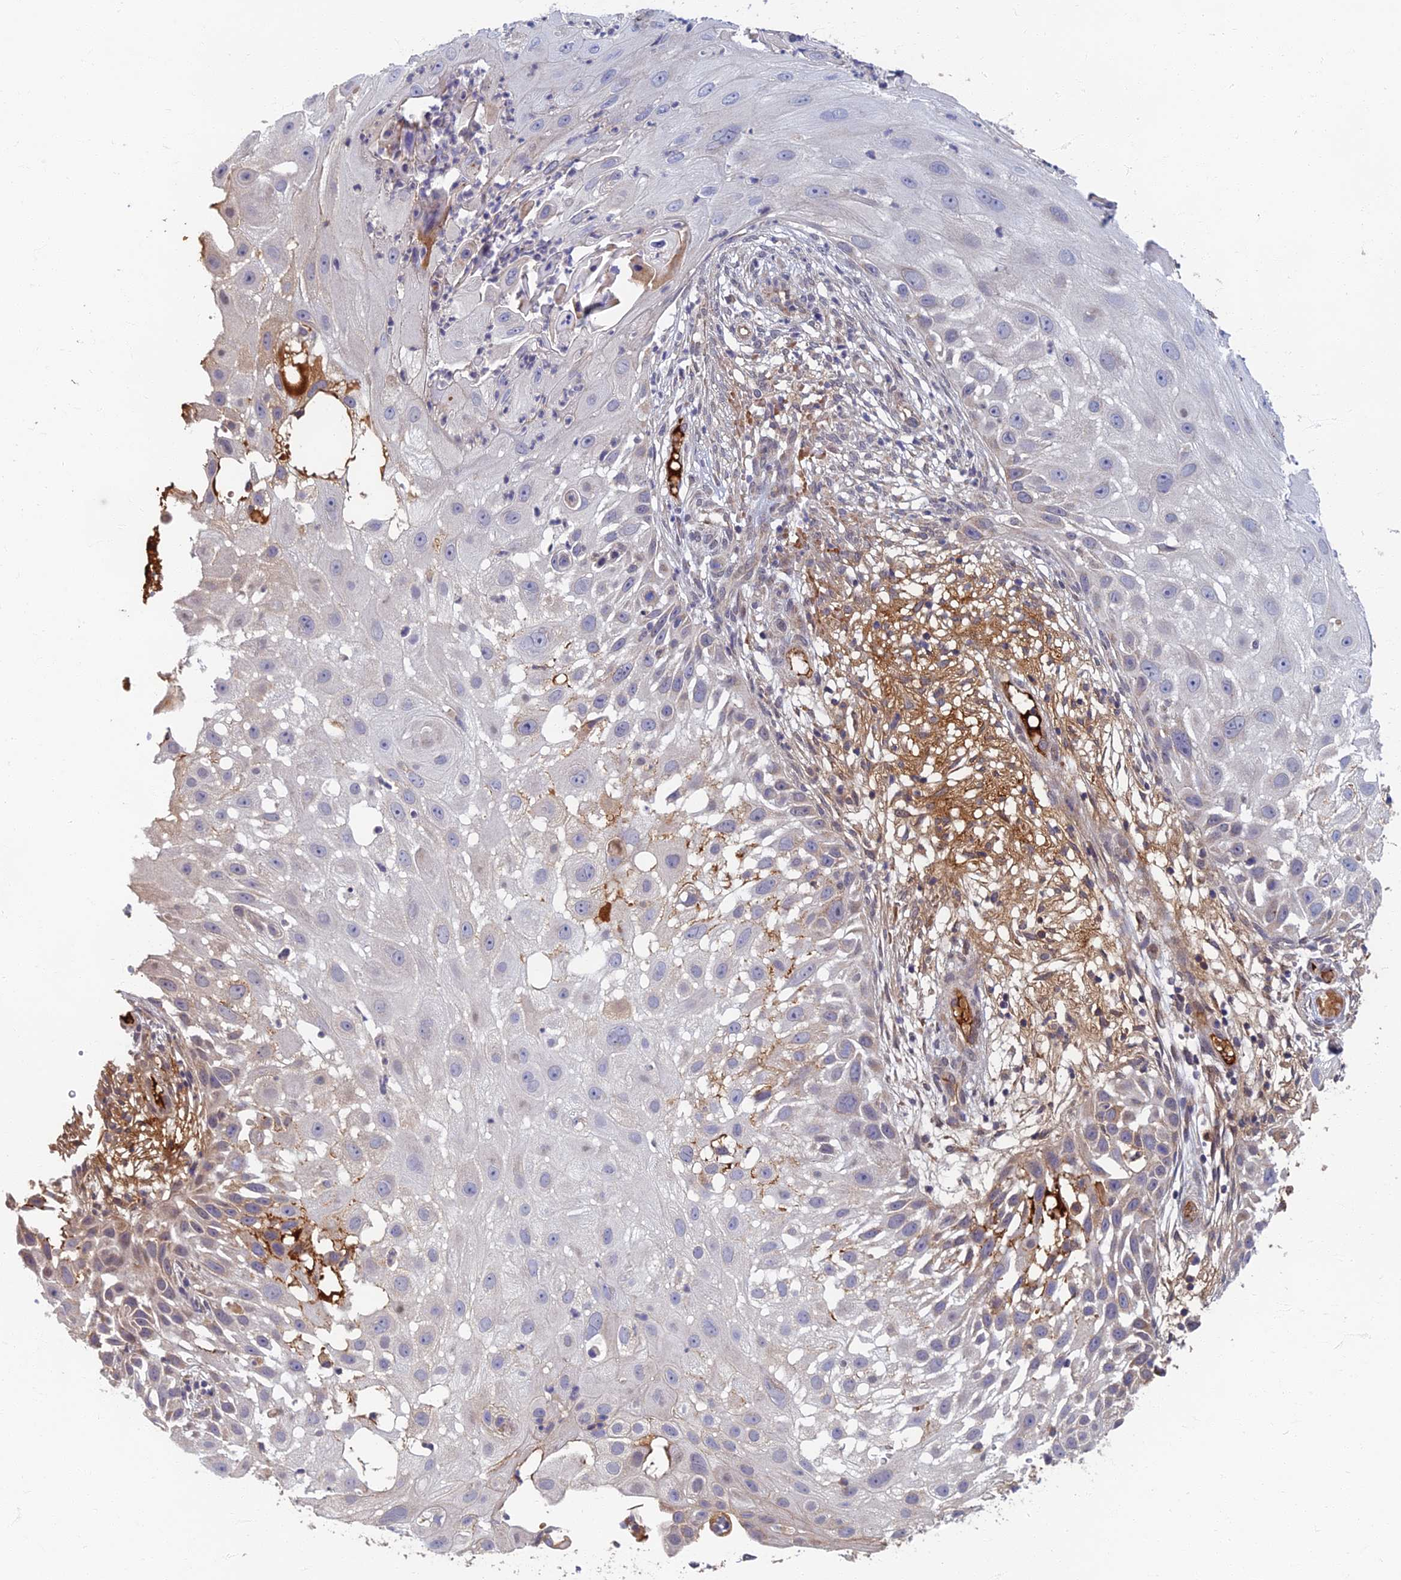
{"staining": {"intensity": "negative", "quantity": "none", "location": "none"}, "tissue": "skin cancer", "cell_type": "Tumor cells", "image_type": "cancer", "snomed": [{"axis": "morphology", "description": "Squamous cell carcinoma, NOS"}, {"axis": "topography", "description": "Skin"}], "caption": "Human squamous cell carcinoma (skin) stained for a protein using immunohistochemistry (IHC) demonstrates no positivity in tumor cells.", "gene": "EARS2", "patient": {"sex": "female", "age": 44}}